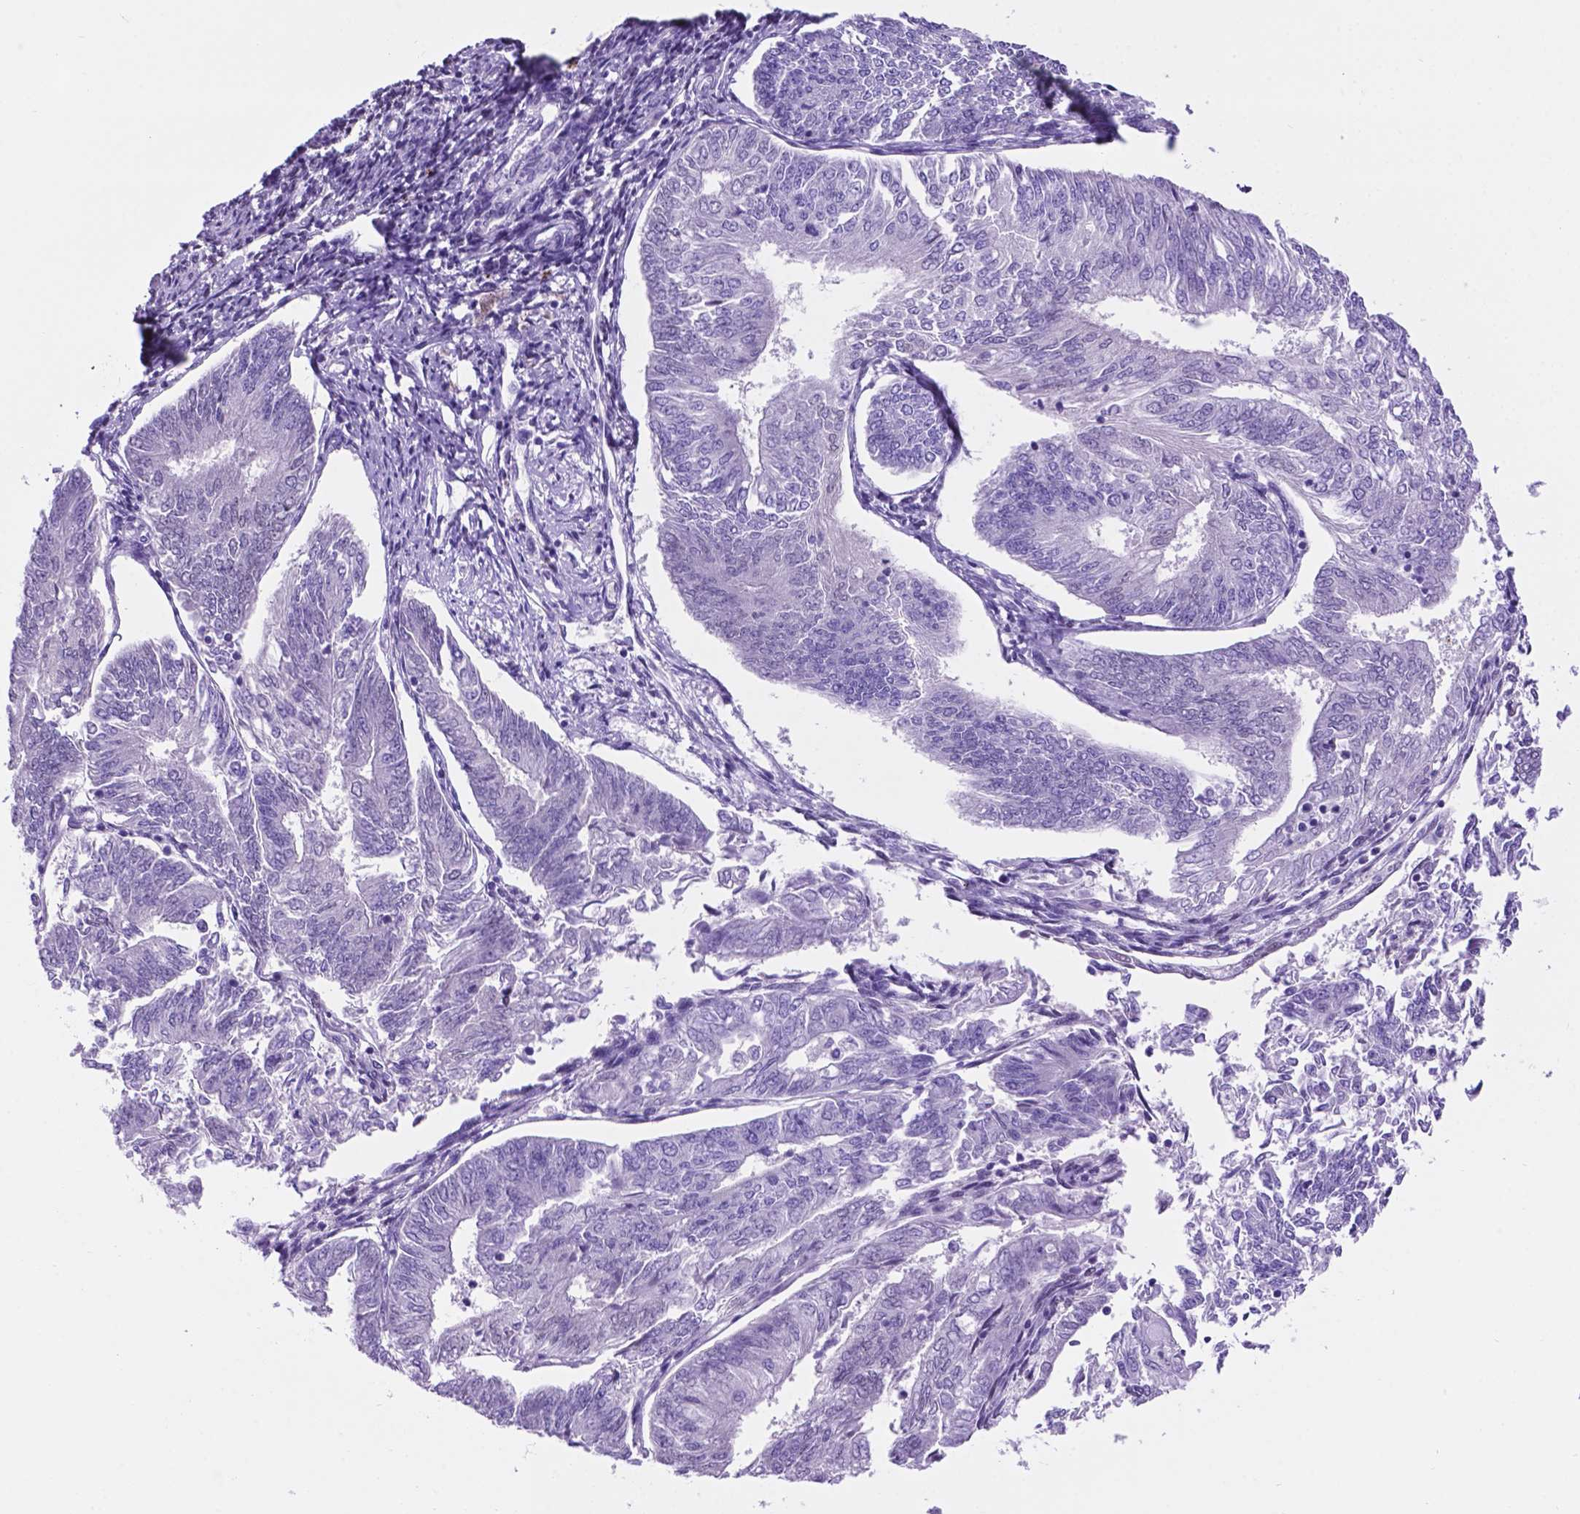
{"staining": {"intensity": "negative", "quantity": "none", "location": "none"}, "tissue": "endometrial cancer", "cell_type": "Tumor cells", "image_type": "cancer", "snomed": [{"axis": "morphology", "description": "Adenocarcinoma, NOS"}, {"axis": "topography", "description": "Endometrium"}], "caption": "Immunohistochemical staining of endometrial cancer (adenocarcinoma) reveals no significant expression in tumor cells.", "gene": "TMEM210", "patient": {"sex": "female", "age": 58}}